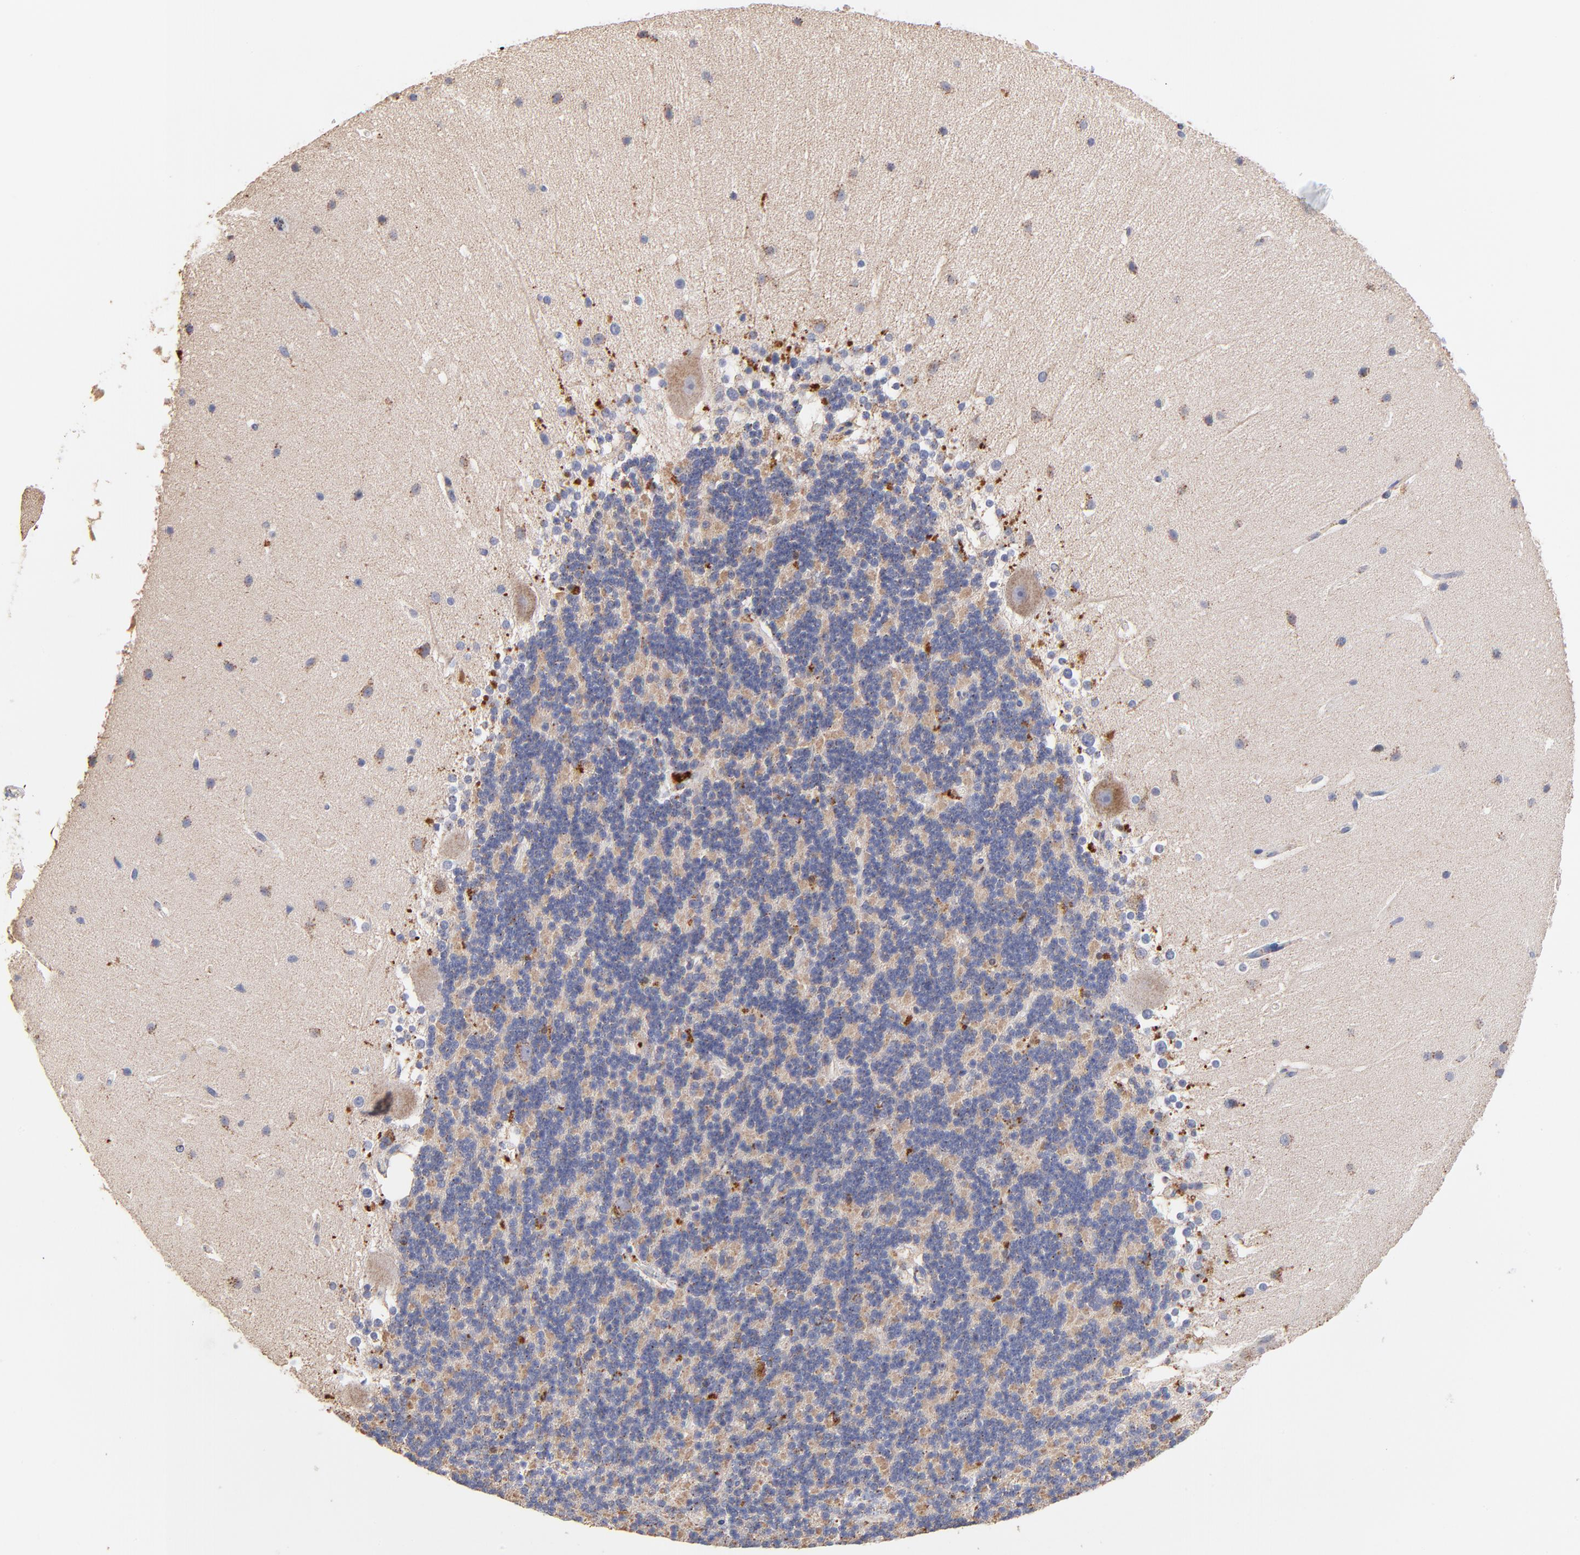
{"staining": {"intensity": "negative", "quantity": "none", "location": "none"}, "tissue": "cerebellum", "cell_type": "Cells in granular layer", "image_type": "normal", "snomed": [{"axis": "morphology", "description": "Normal tissue, NOS"}, {"axis": "topography", "description": "Cerebellum"}], "caption": "Human cerebellum stained for a protein using IHC reveals no positivity in cells in granular layer.", "gene": "SSBP1", "patient": {"sex": "female", "age": 19}}